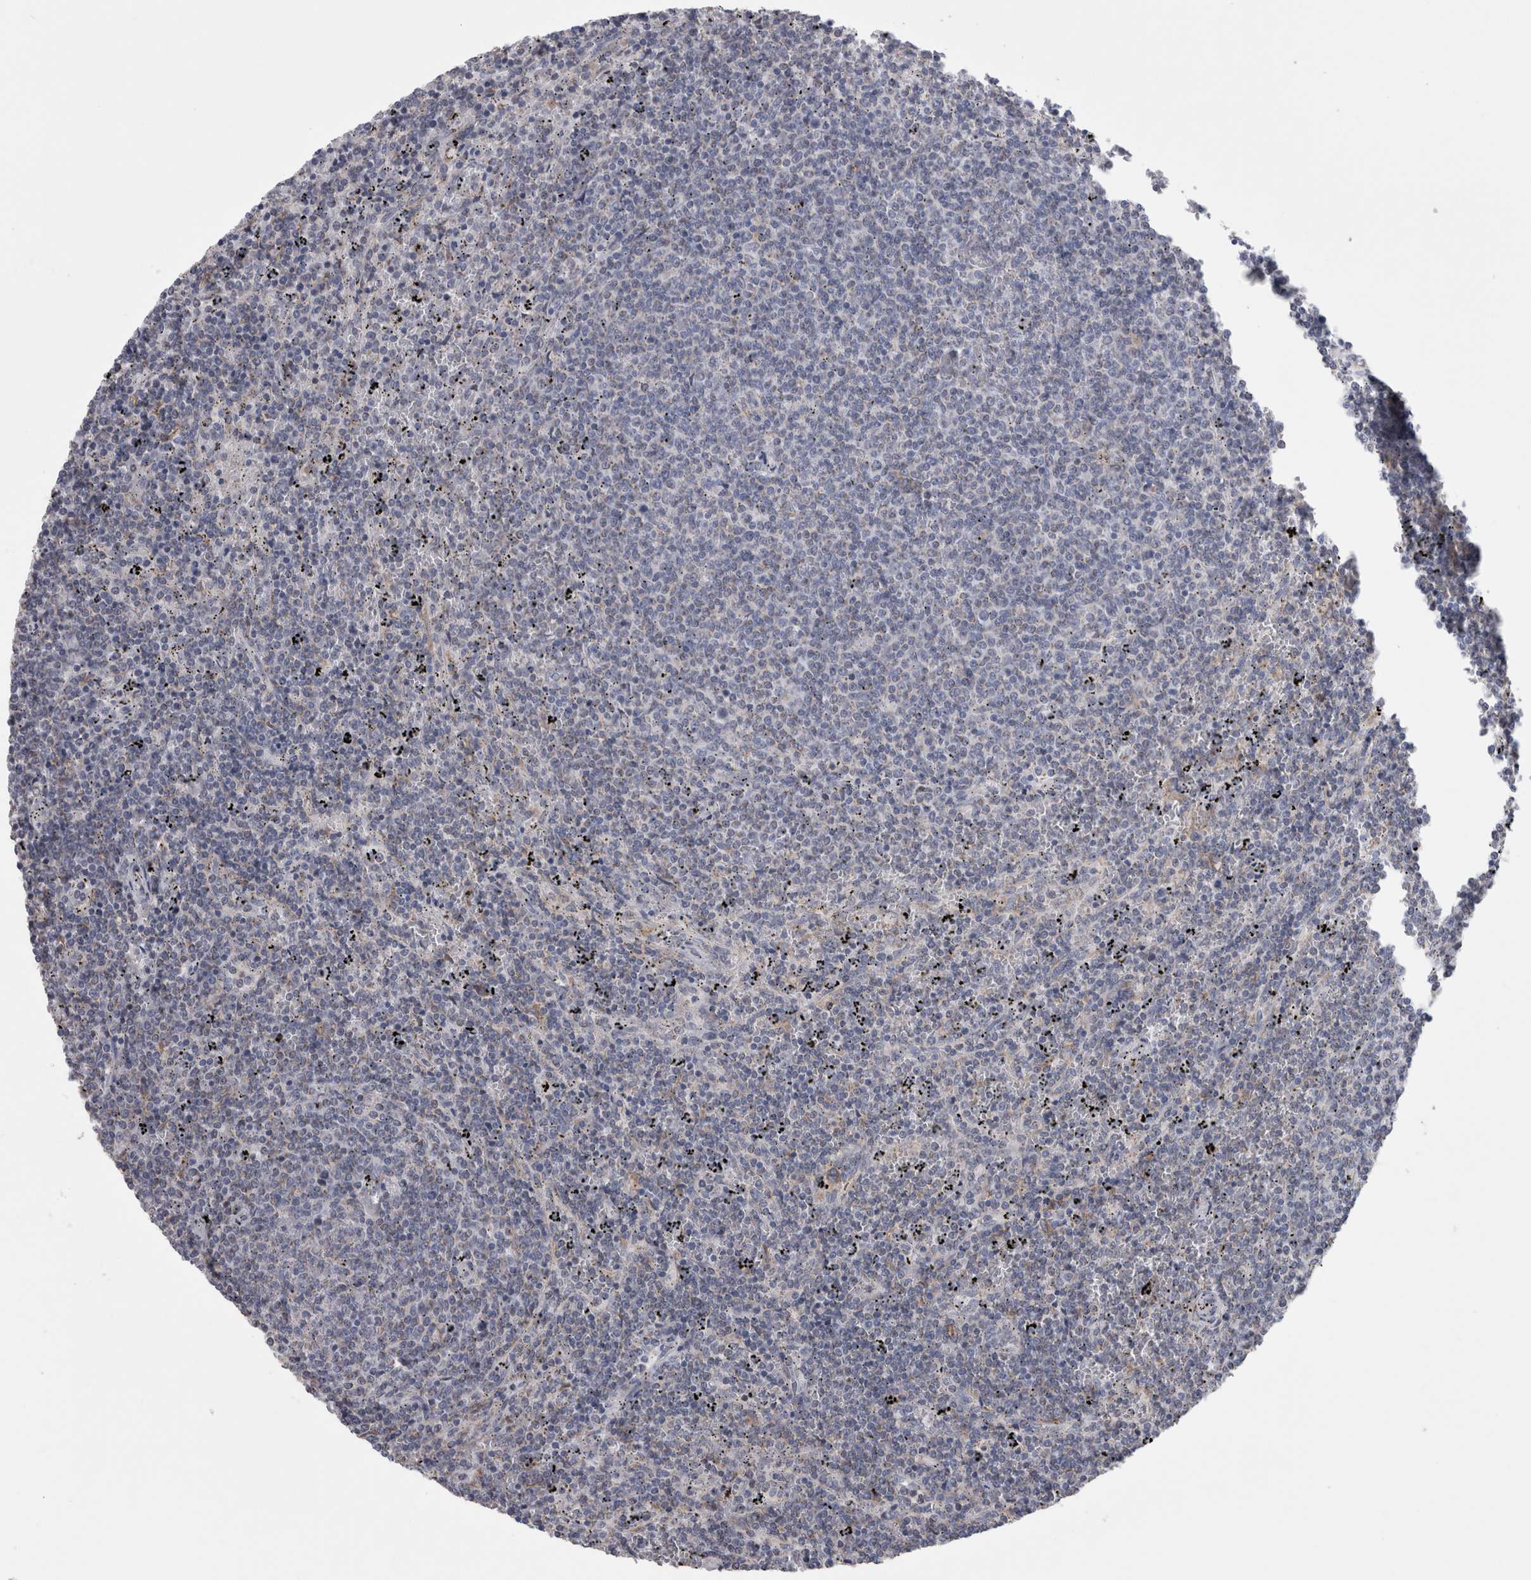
{"staining": {"intensity": "negative", "quantity": "none", "location": "none"}, "tissue": "lymphoma", "cell_type": "Tumor cells", "image_type": "cancer", "snomed": [{"axis": "morphology", "description": "Malignant lymphoma, non-Hodgkin's type, Low grade"}, {"axis": "topography", "description": "Spleen"}], "caption": "An image of human lymphoma is negative for staining in tumor cells.", "gene": "GDAP1", "patient": {"sex": "female", "age": 50}}